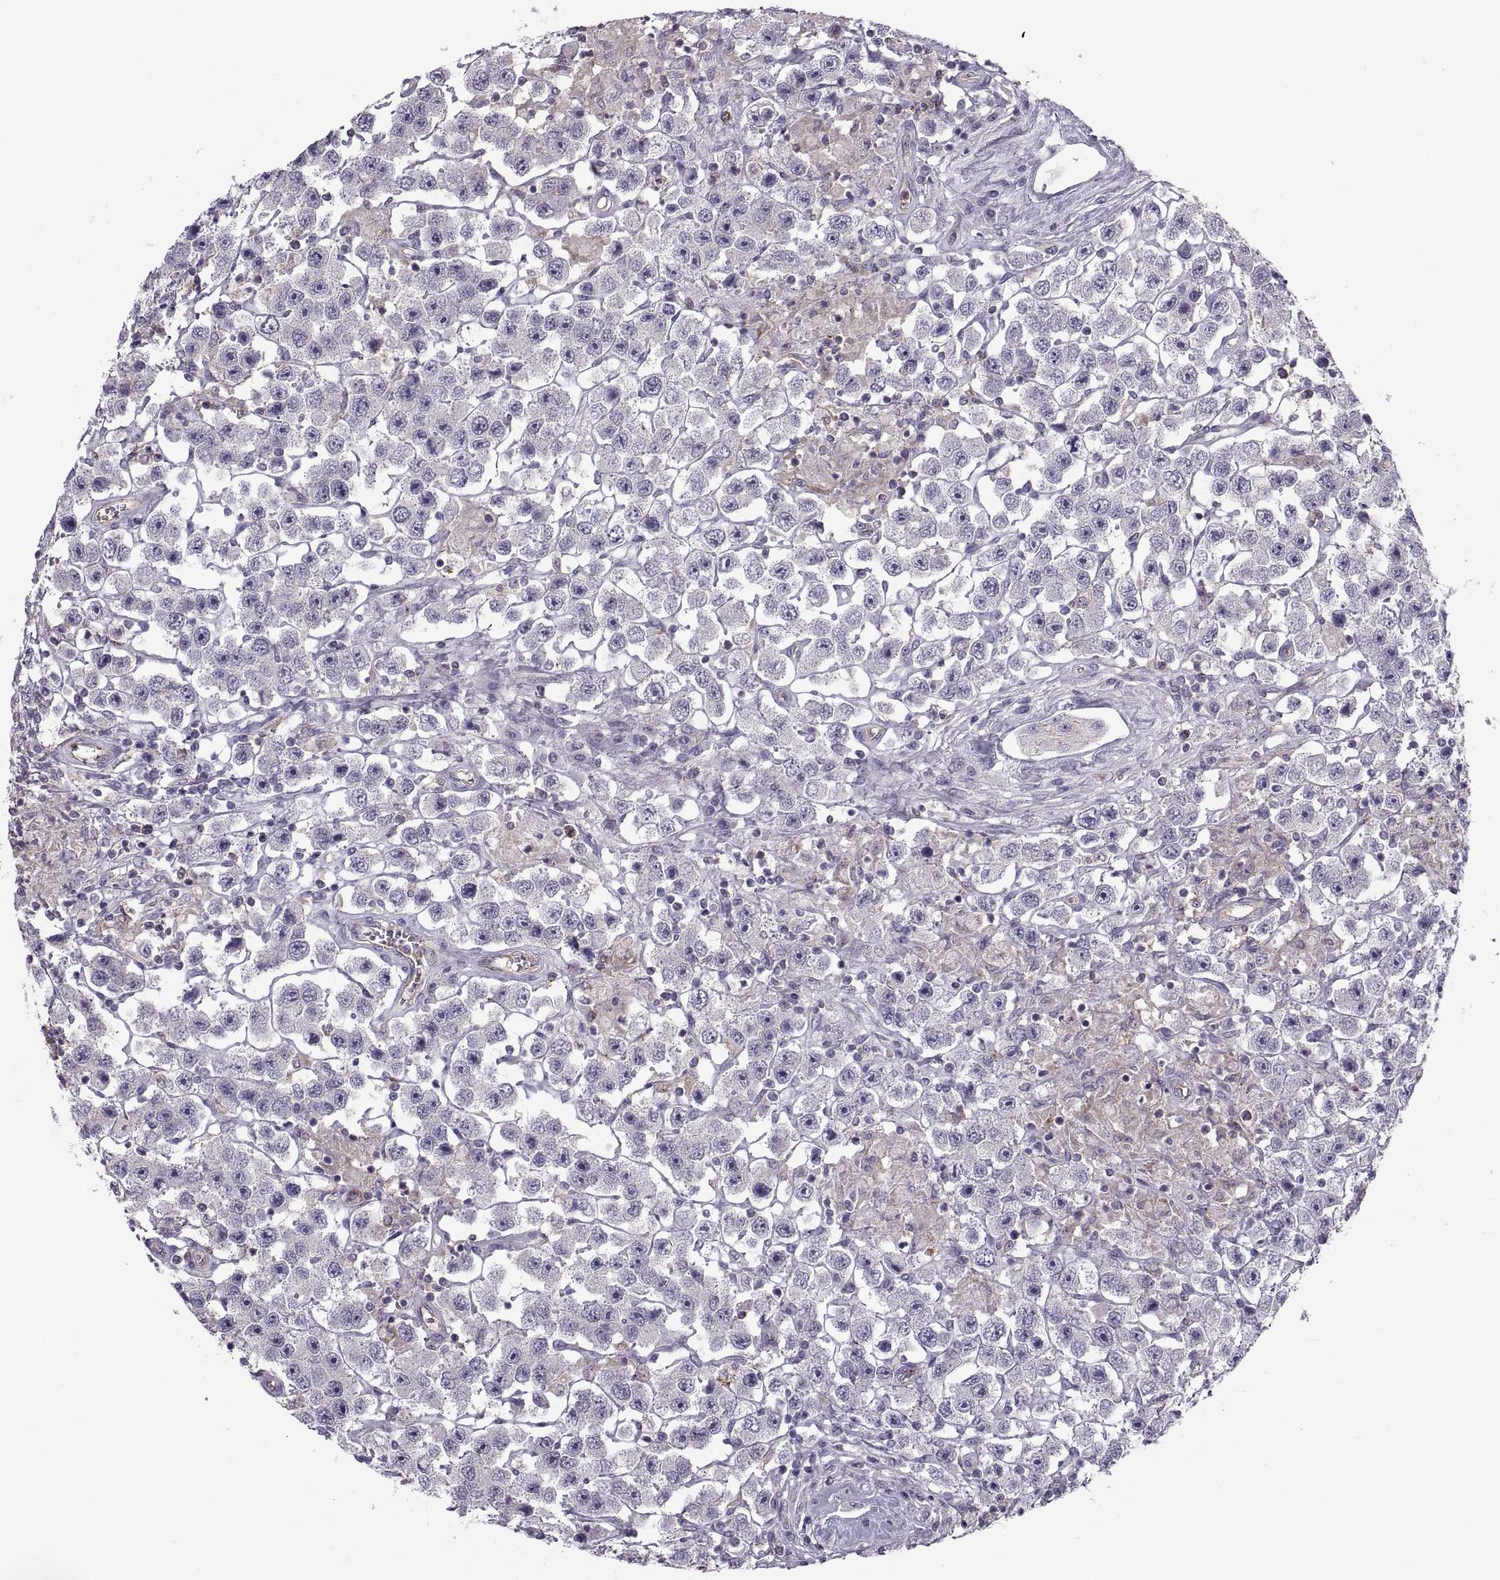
{"staining": {"intensity": "negative", "quantity": "none", "location": "none"}, "tissue": "testis cancer", "cell_type": "Tumor cells", "image_type": "cancer", "snomed": [{"axis": "morphology", "description": "Seminoma, NOS"}, {"axis": "topography", "description": "Testis"}], "caption": "This image is of testis cancer stained with IHC to label a protein in brown with the nuclei are counter-stained blue. There is no expression in tumor cells.", "gene": "RALB", "patient": {"sex": "male", "age": 45}}